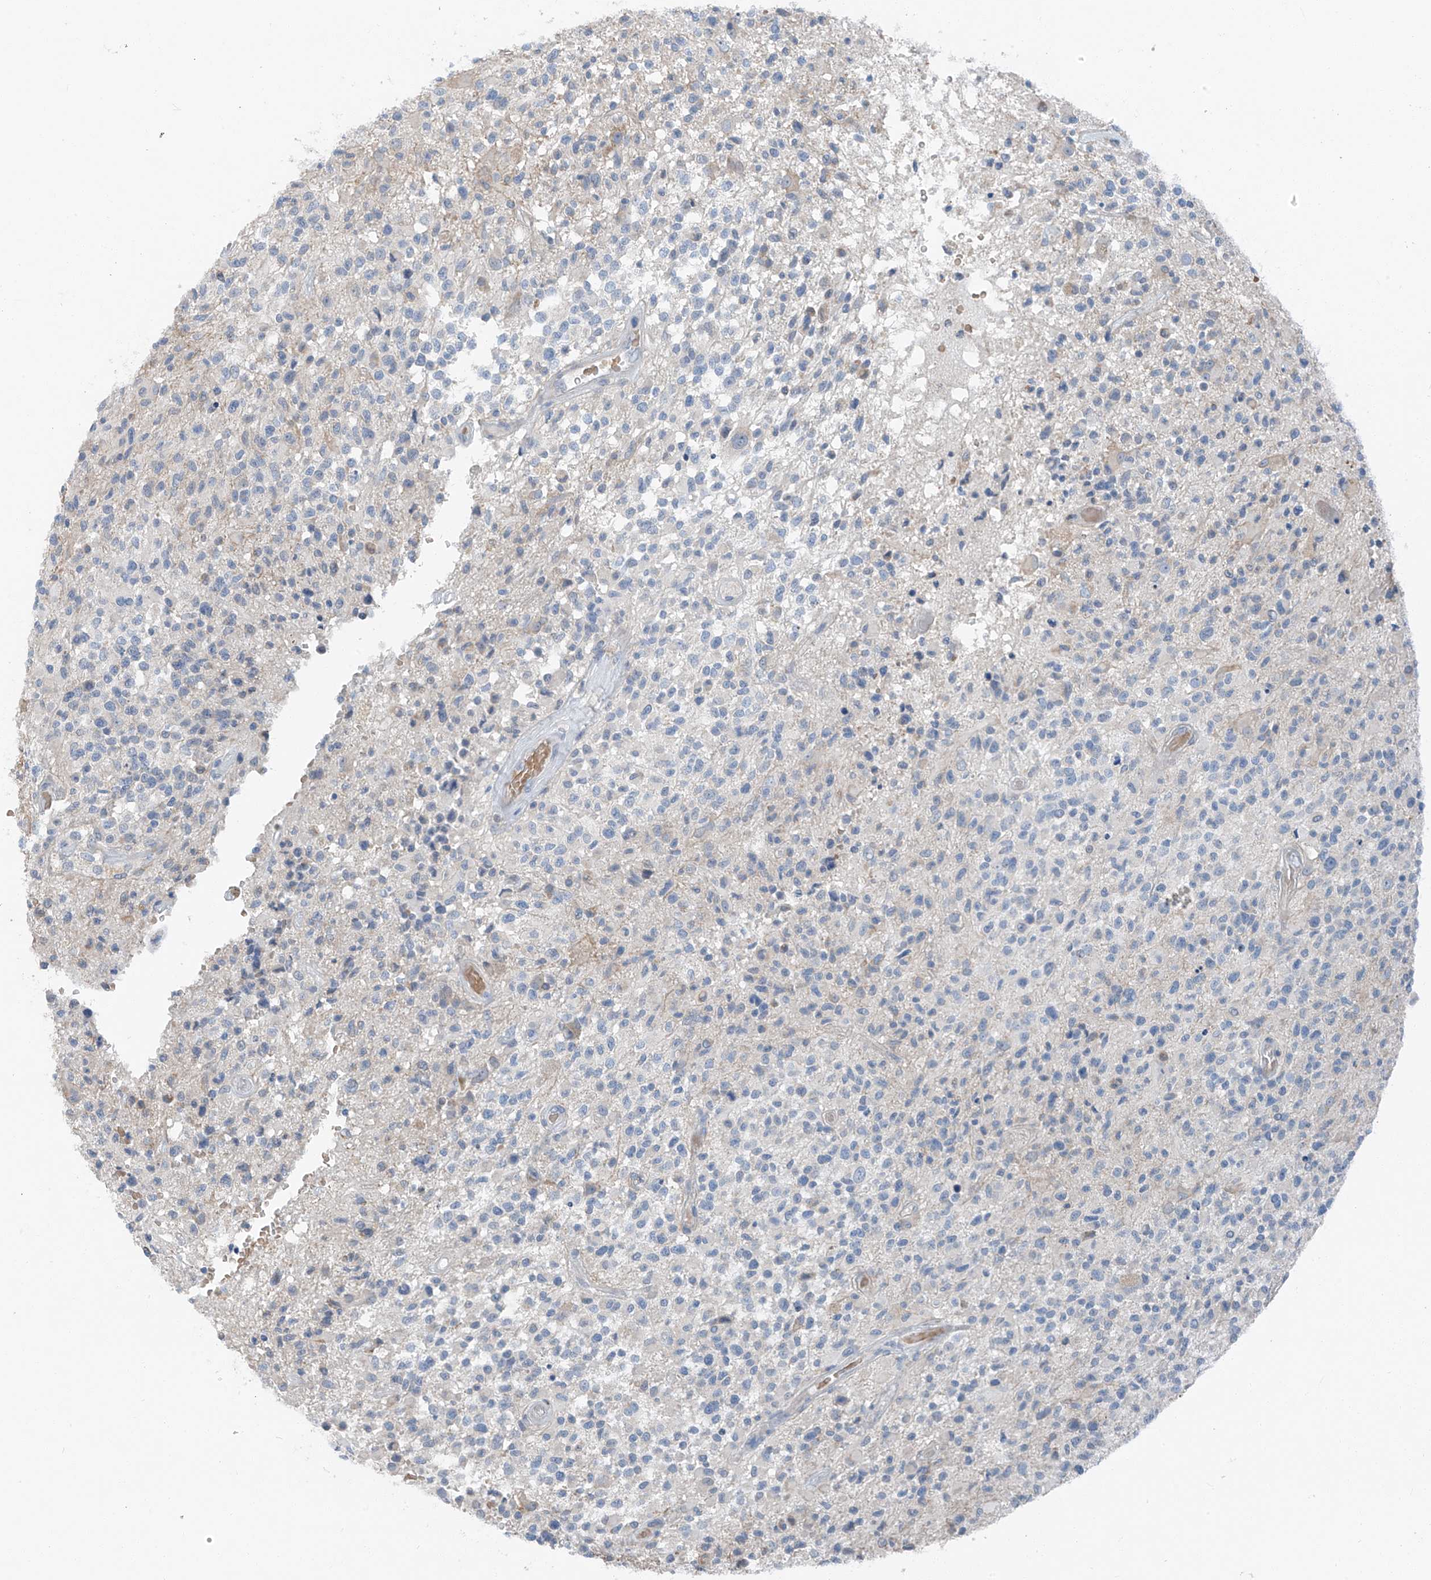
{"staining": {"intensity": "negative", "quantity": "none", "location": "none"}, "tissue": "glioma", "cell_type": "Tumor cells", "image_type": "cancer", "snomed": [{"axis": "morphology", "description": "Glioma, malignant, High grade"}, {"axis": "morphology", "description": "Glioblastoma, NOS"}, {"axis": "topography", "description": "Brain"}], "caption": "This is a image of immunohistochemistry staining of malignant glioma (high-grade), which shows no staining in tumor cells.", "gene": "CHMP2B", "patient": {"sex": "male", "age": 60}}